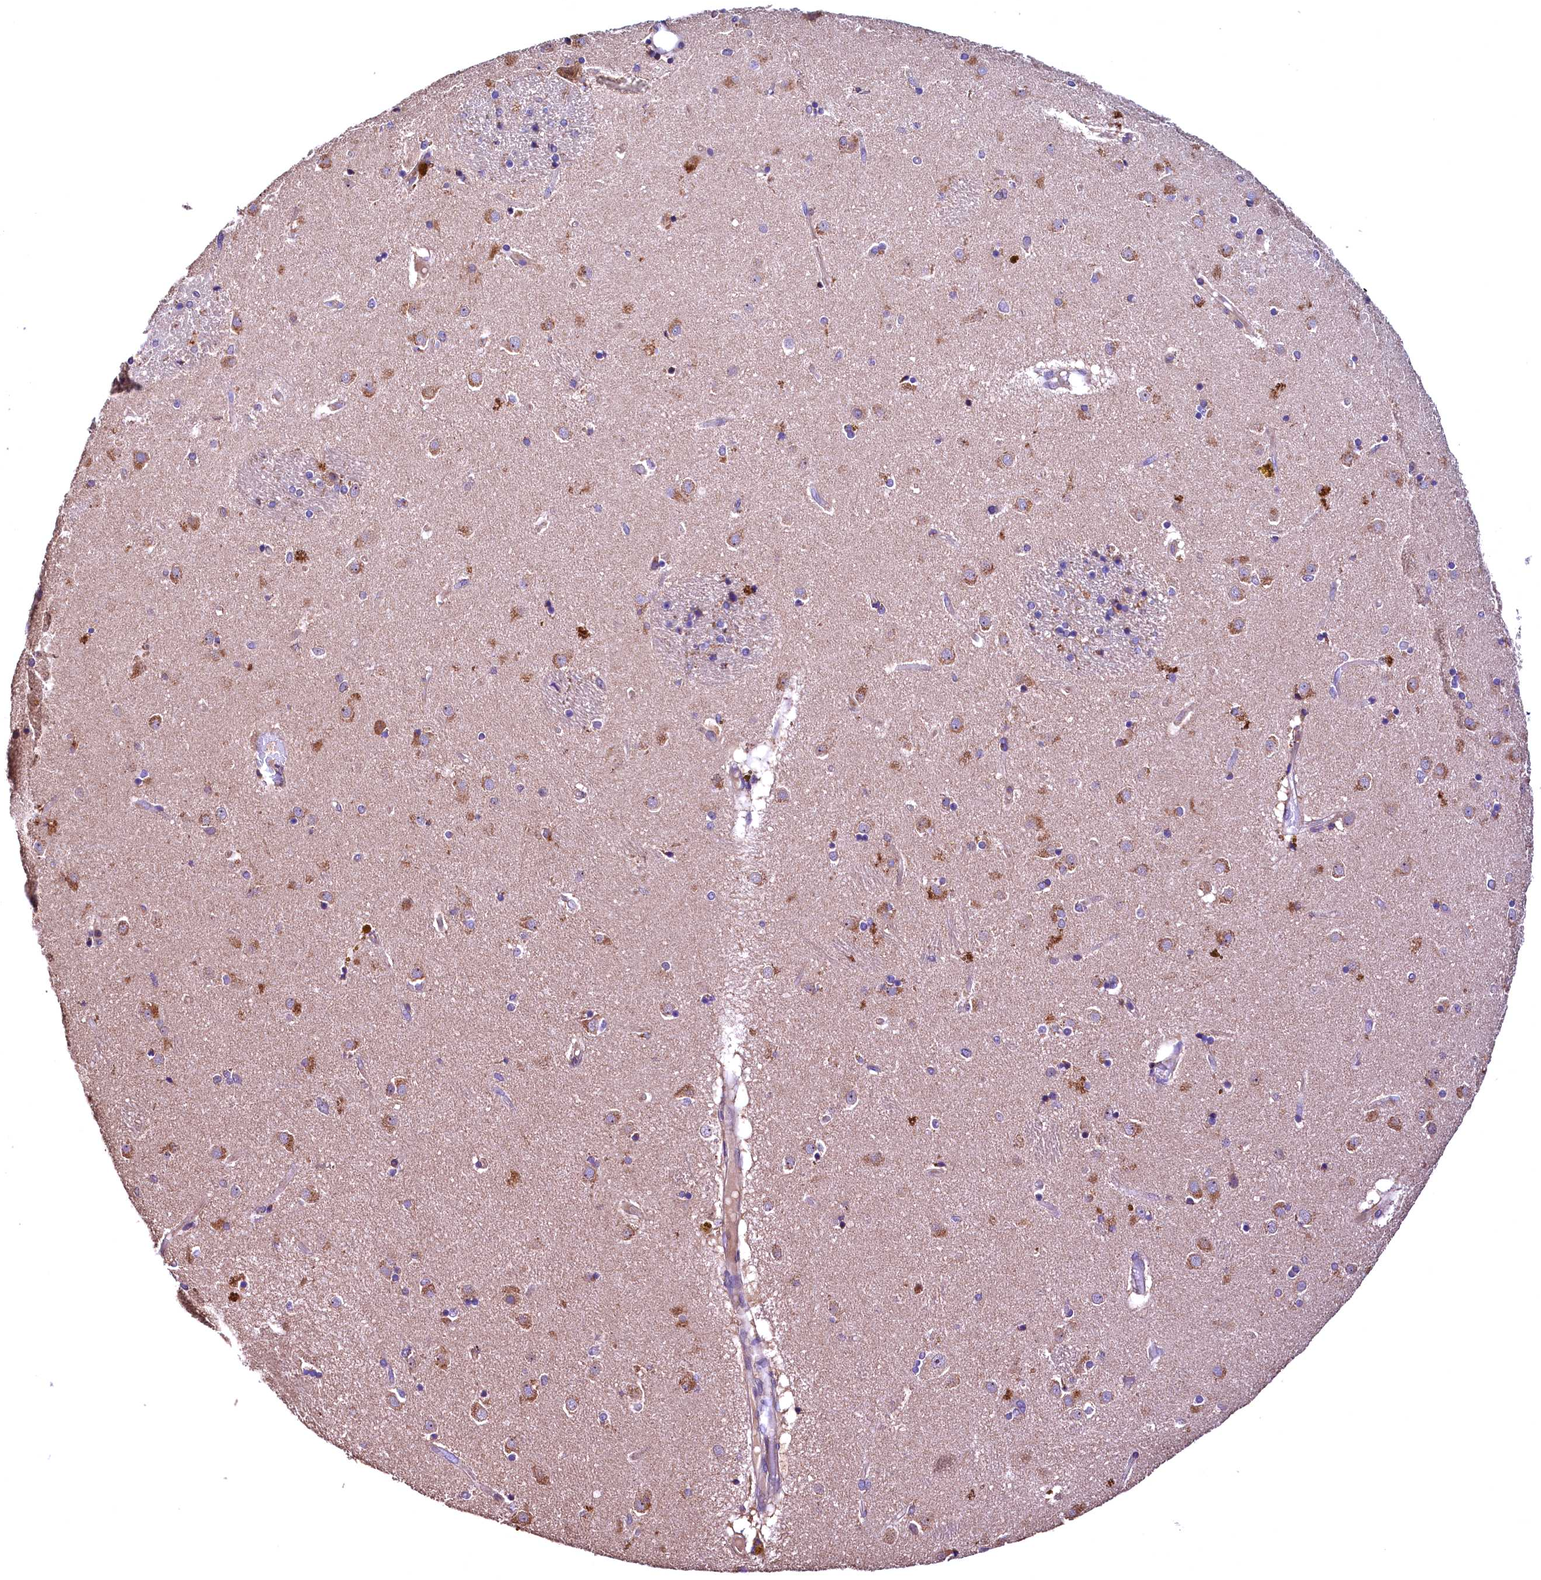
{"staining": {"intensity": "negative", "quantity": "none", "location": "none"}, "tissue": "caudate", "cell_type": "Glial cells", "image_type": "normal", "snomed": [{"axis": "morphology", "description": "Normal tissue, NOS"}, {"axis": "topography", "description": "Lateral ventricle wall"}], "caption": "Immunohistochemistry (IHC) histopathology image of normal caudate: caudate stained with DAB shows no significant protein positivity in glial cells. (IHC, brightfield microscopy, high magnification).", "gene": "ENKD1", "patient": {"sex": "male", "age": 70}}